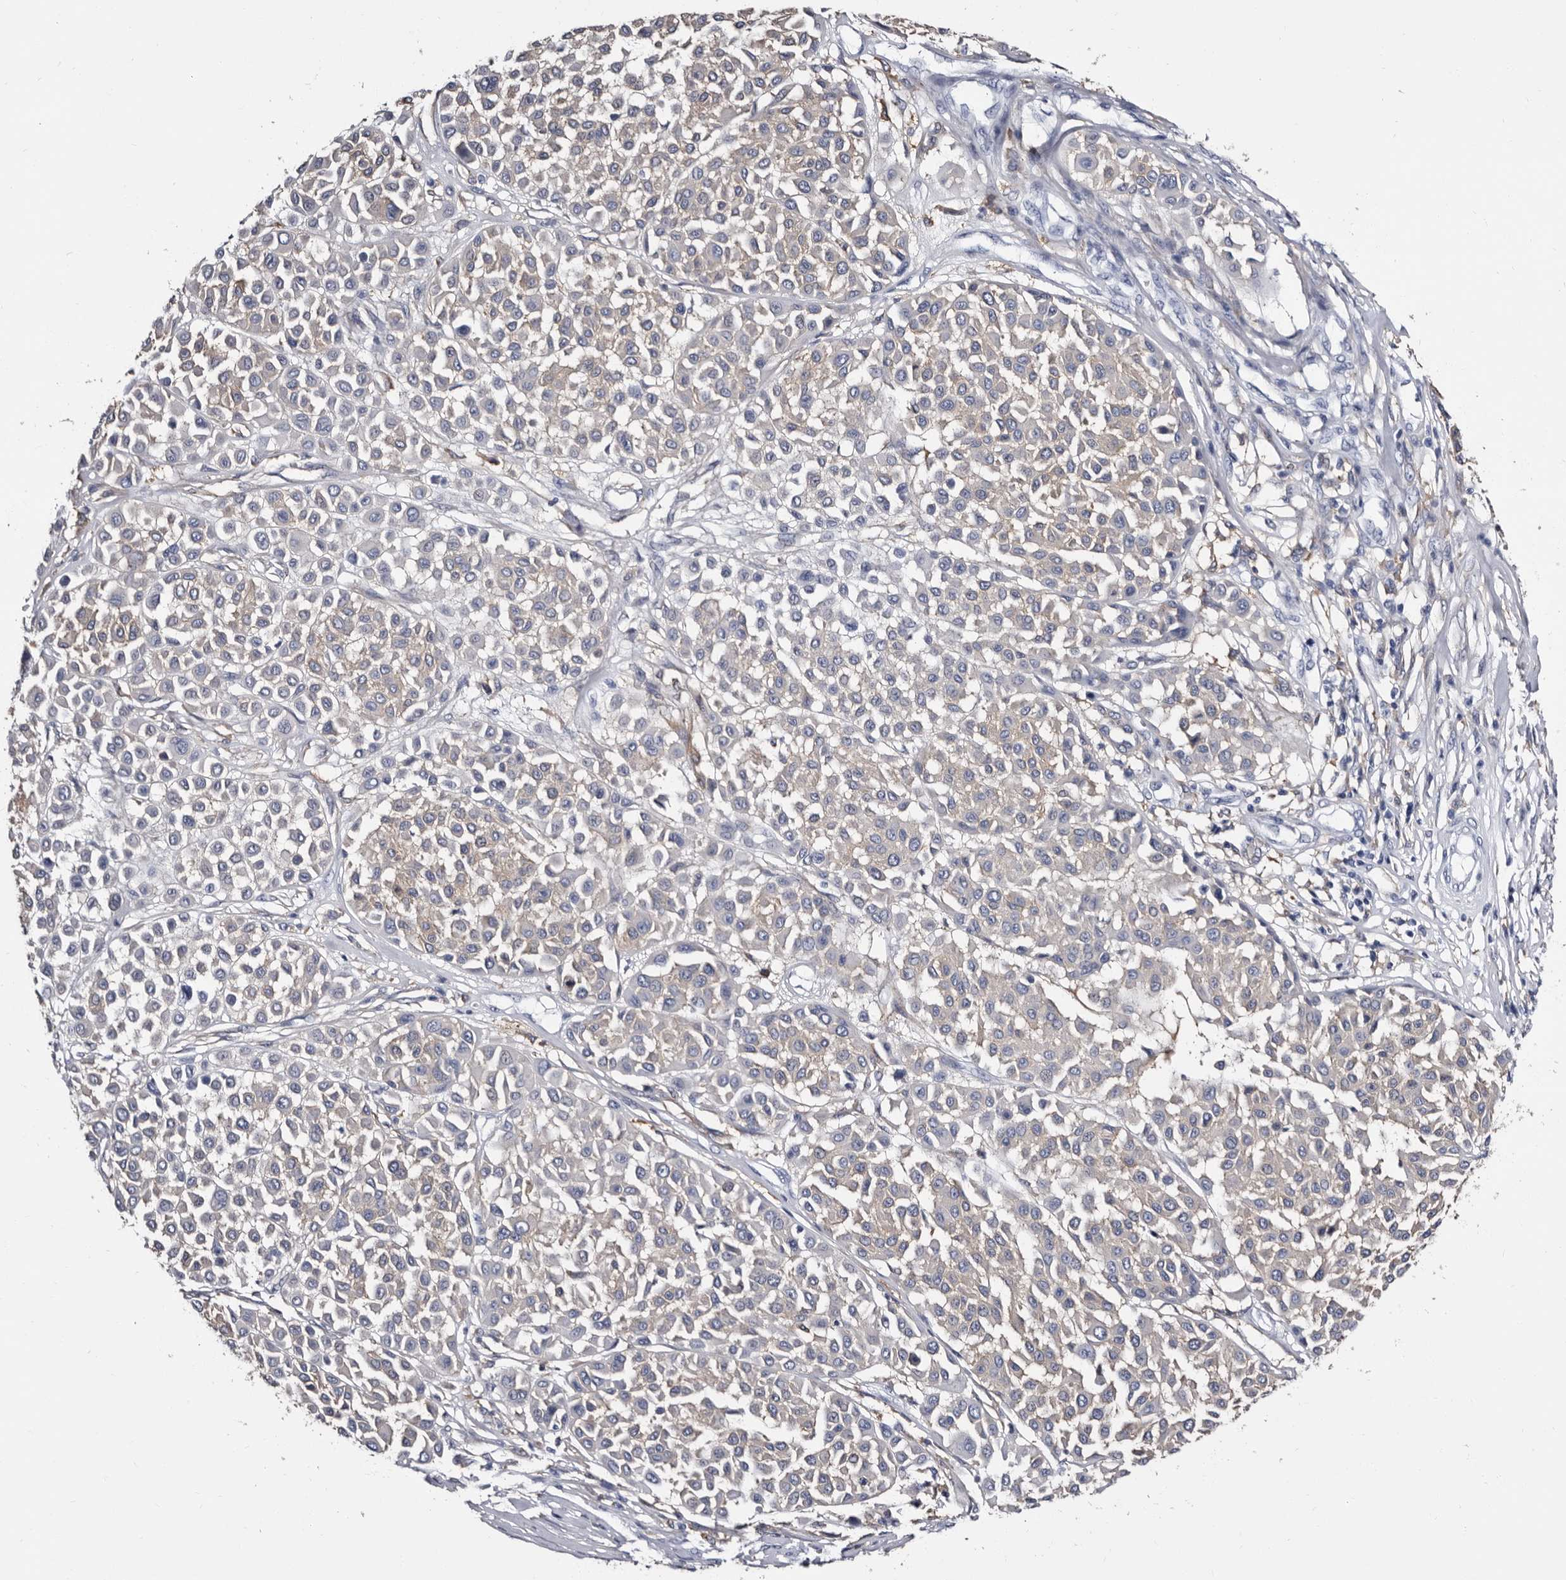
{"staining": {"intensity": "negative", "quantity": "none", "location": "none"}, "tissue": "melanoma", "cell_type": "Tumor cells", "image_type": "cancer", "snomed": [{"axis": "morphology", "description": "Malignant melanoma, Metastatic site"}, {"axis": "topography", "description": "Soft tissue"}], "caption": "This is a histopathology image of immunohistochemistry (IHC) staining of melanoma, which shows no expression in tumor cells.", "gene": "EPB41L3", "patient": {"sex": "male", "age": 41}}